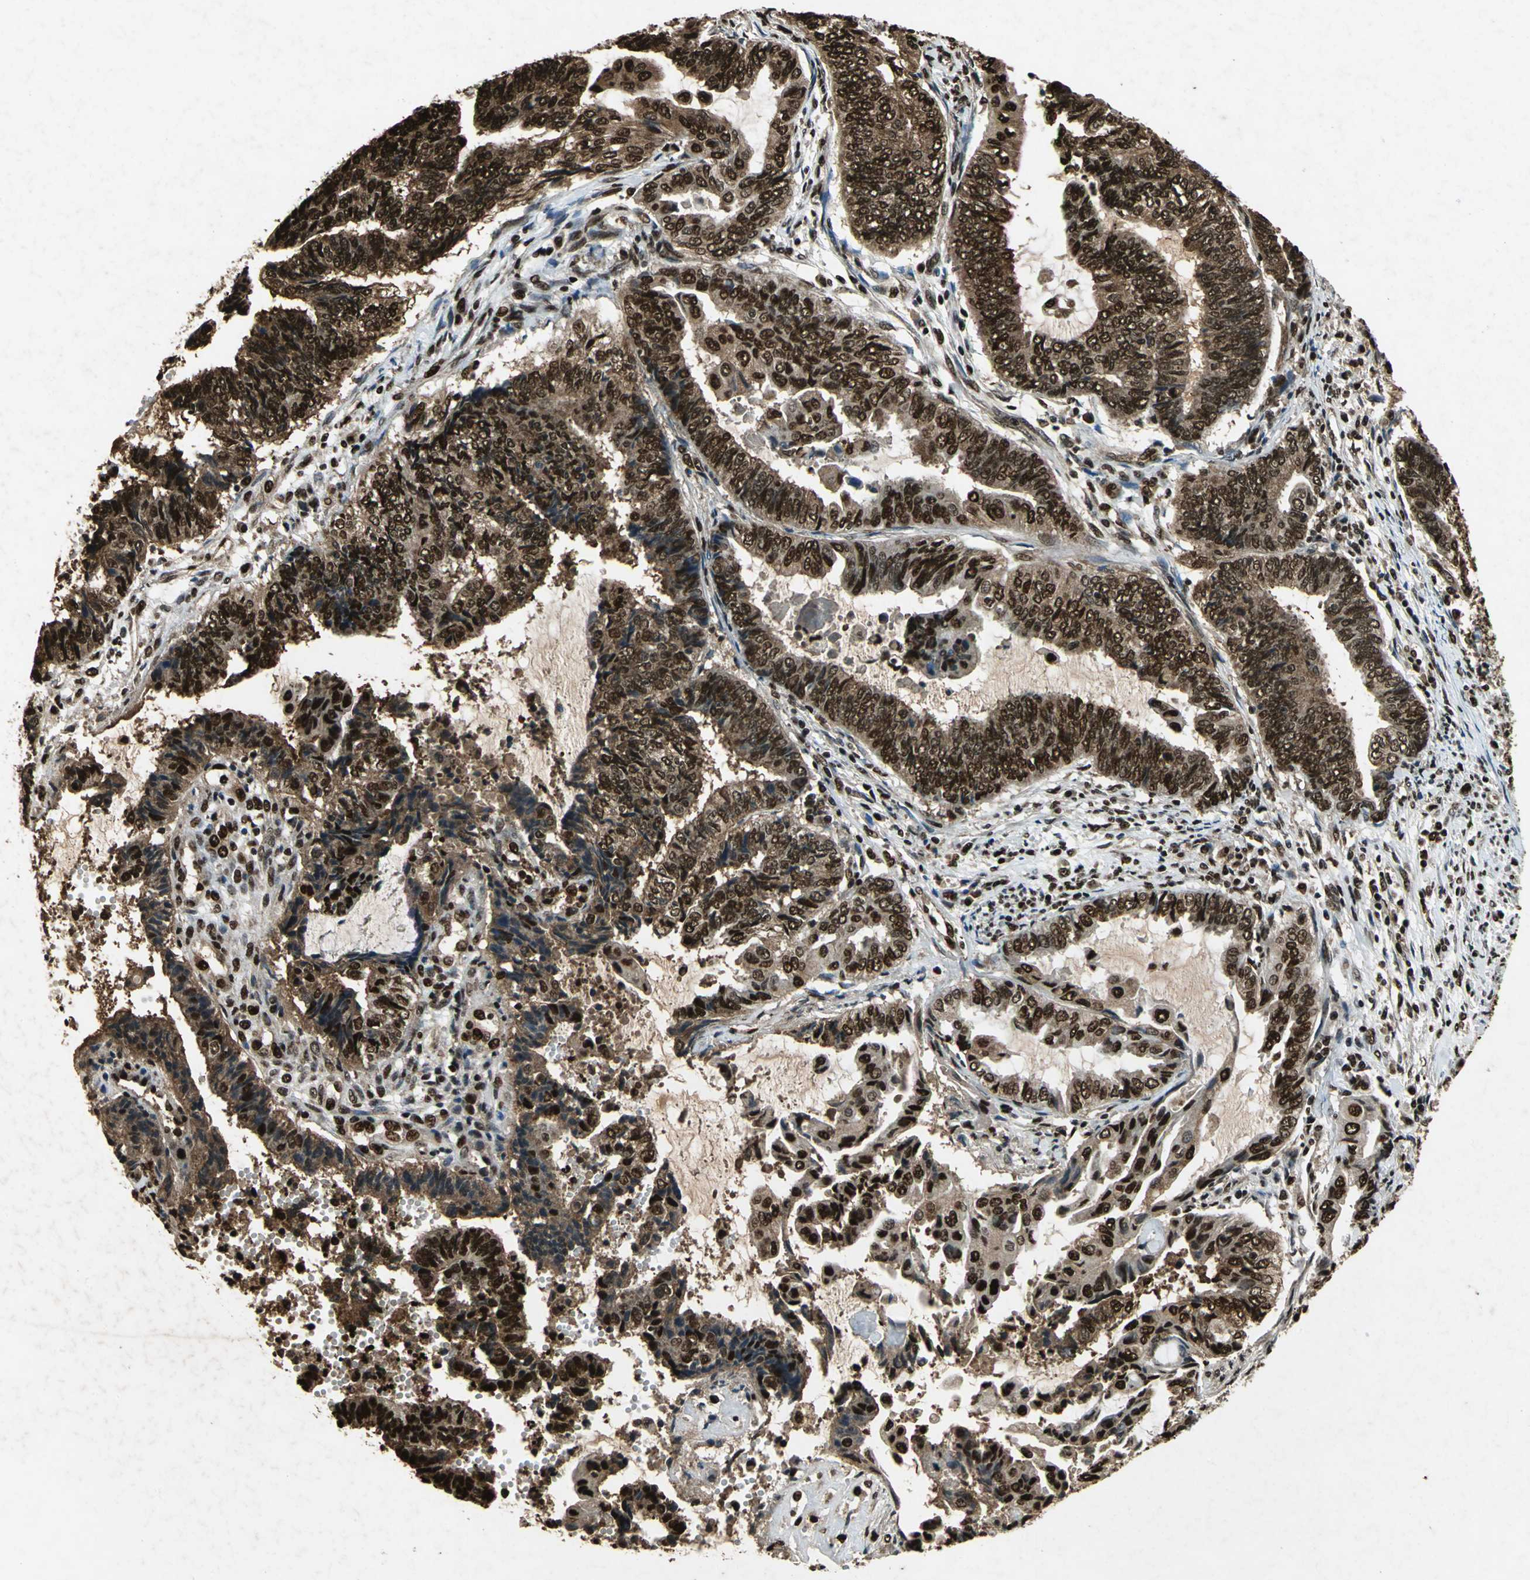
{"staining": {"intensity": "strong", "quantity": ">75%", "location": "cytoplasmic/membranous,nuclear"}, "tissue": "endometrial cancer", "cell_type": "Tumor cells", "image_type": "cancer", "snomed": [{"axis": "morphology", "description": "Adenocarcinoma, NOS"}, {"axis": "topography", "description": "Uterus"}, {"axis": "topography", "description": "Endometrium"}], "caption": "Endometrial cancer tissue shows strong cytoplasmic/membranous and nuclear expression in approximately >75% of tumor cells", "gene": "ANP32A", "patient": {"sex": "female", "age": 70}}